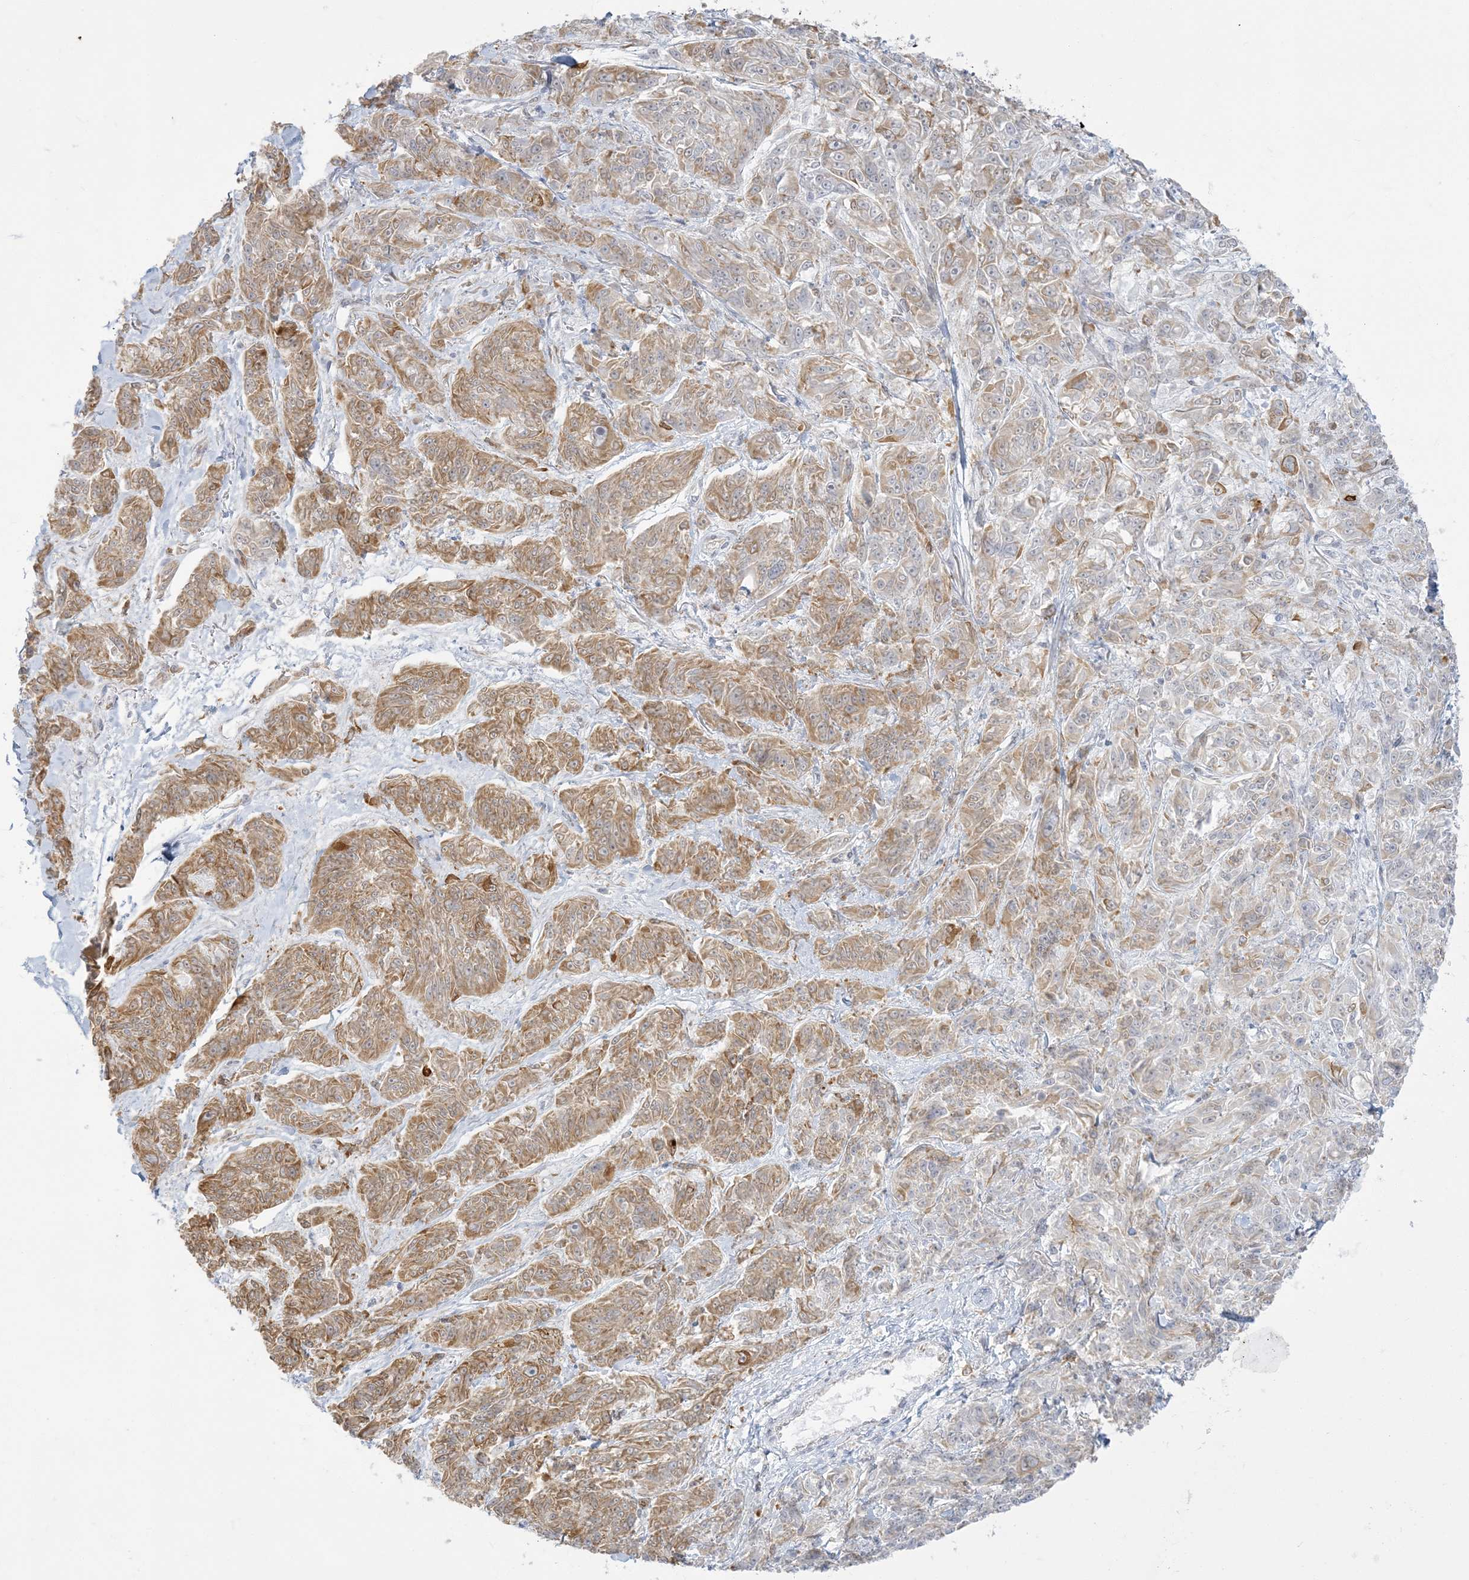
{"staining": {"intensity": "moderate", "quantity": "25%-75%", "location": "cytoplasmic/membranous"}, "tissue": "melanoma", "cell_type": "Tumor cells", "image_type": "cancer", "snomed": [{"axis": "morphology", "description": "Malignant melanoma, NOS"}, {"axis": "topography", "description": "Skin"}], "caption": "Immunohistochemistry image of neoplastic tissue: melanoma stained using IHC exhibits medium levels of moderate protein expression localized specifically in the cytoplasmic/membranous of tumor cells, appearing as a cytoplasmic/membranous brown color.", "gene": "ZC3H6", "patient": {"sex": "male", "age": 53}}